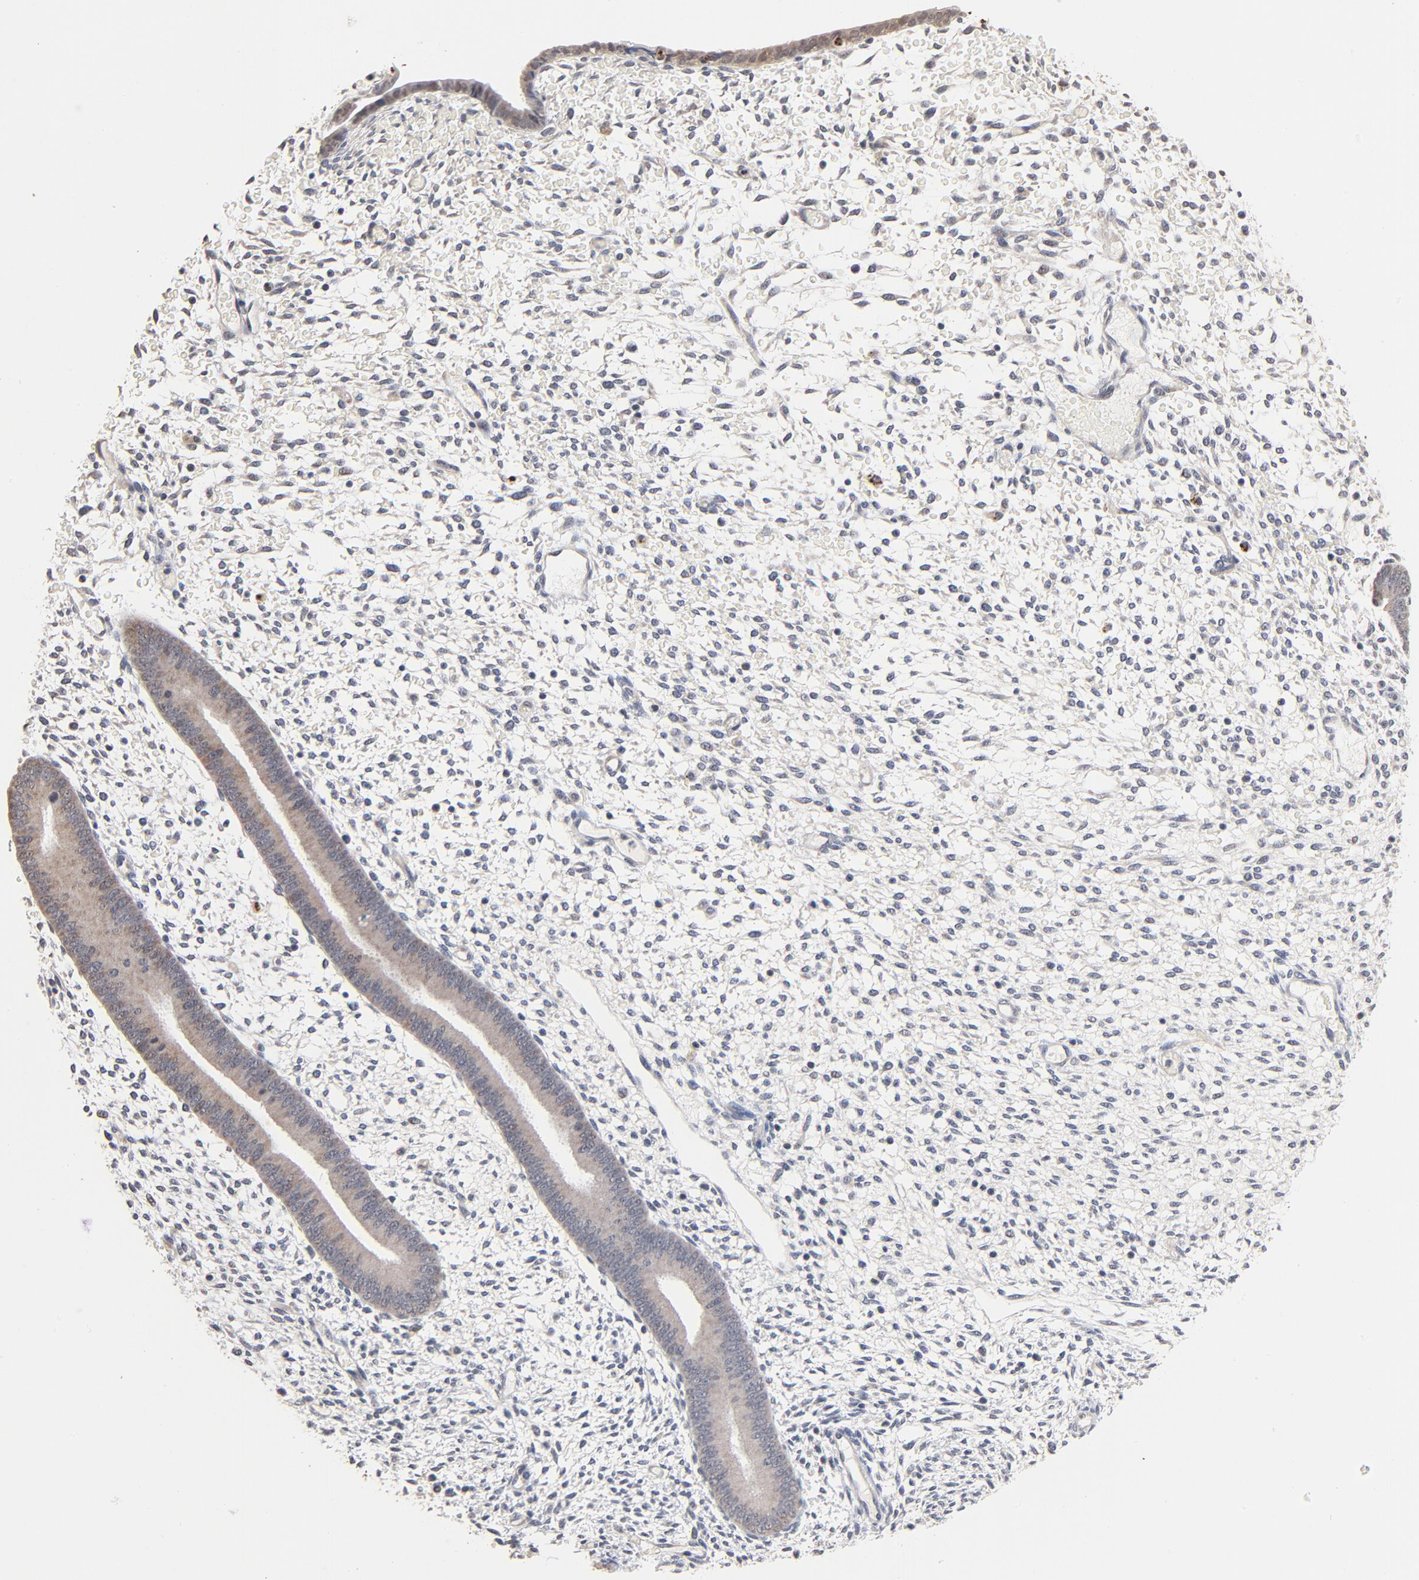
{"staining": {"intensity": "negative", "quantity": "none", "location": "none"}, "tissue": "endometrium", "cell_type": "Cells in endometrial stroma", "image_type": "normal", "snomed": [{"axis": "morphology", "description": "Normal tissue, NOS"}, {"axis": "topography", "description": "Endometrium"}], "caption": "Immunohistochemistry histopathology image of unremarkable endometrium: endometrium stained with DAB shows no significant protein expression in cells in endometrial stroma. (Immunohistochemistry, brightfield microscopy, high magnification).", "gene": "MSL2", "patient": {"sex": "female", "age": 42}}